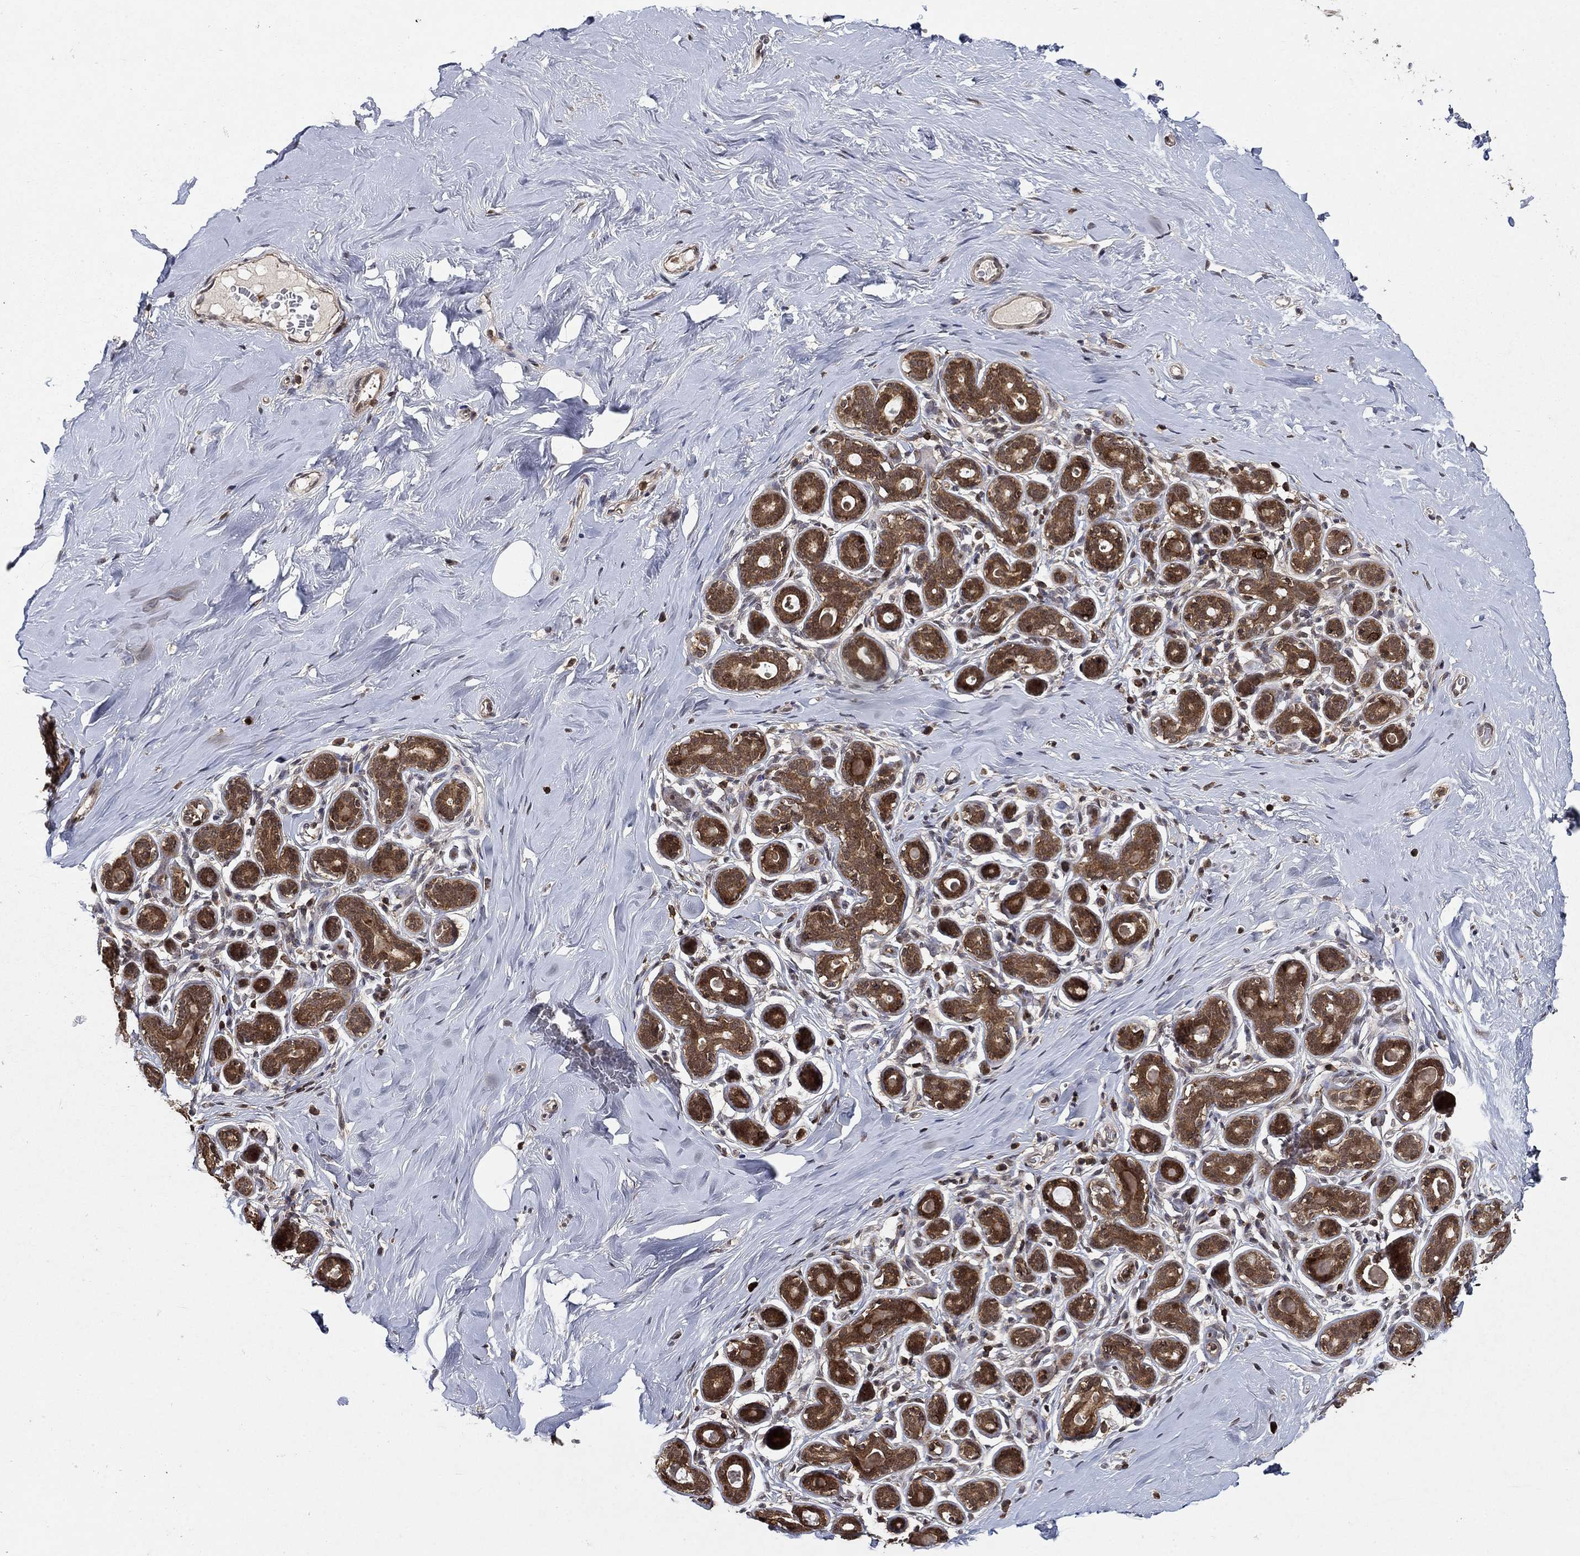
{"staining": {"intensity": "negative", "quantity": "none", "location": "none"}, "tissue": "breast", "cell_type": "Adipocytes", "image_type": "normal", "snomed": [{"axis": "morphology", "description": "Normal tissue, NOS"}, {"axis": "topography", "description": "Skin"}, {"axis": "topography", "description": "Breast"}], "caption": "DAB (3,3'-diaminobenzidine) immunohistochemical staining of benign human breast demonstrates no significant positivity in adipocytes. (DAB (3,3'-diaminobenzidine) immunohistochemistry visualized using brightfield microscopy, high magnification).", "gene": "CCDC66", "patient": {"sex": "female", "age": 43}}